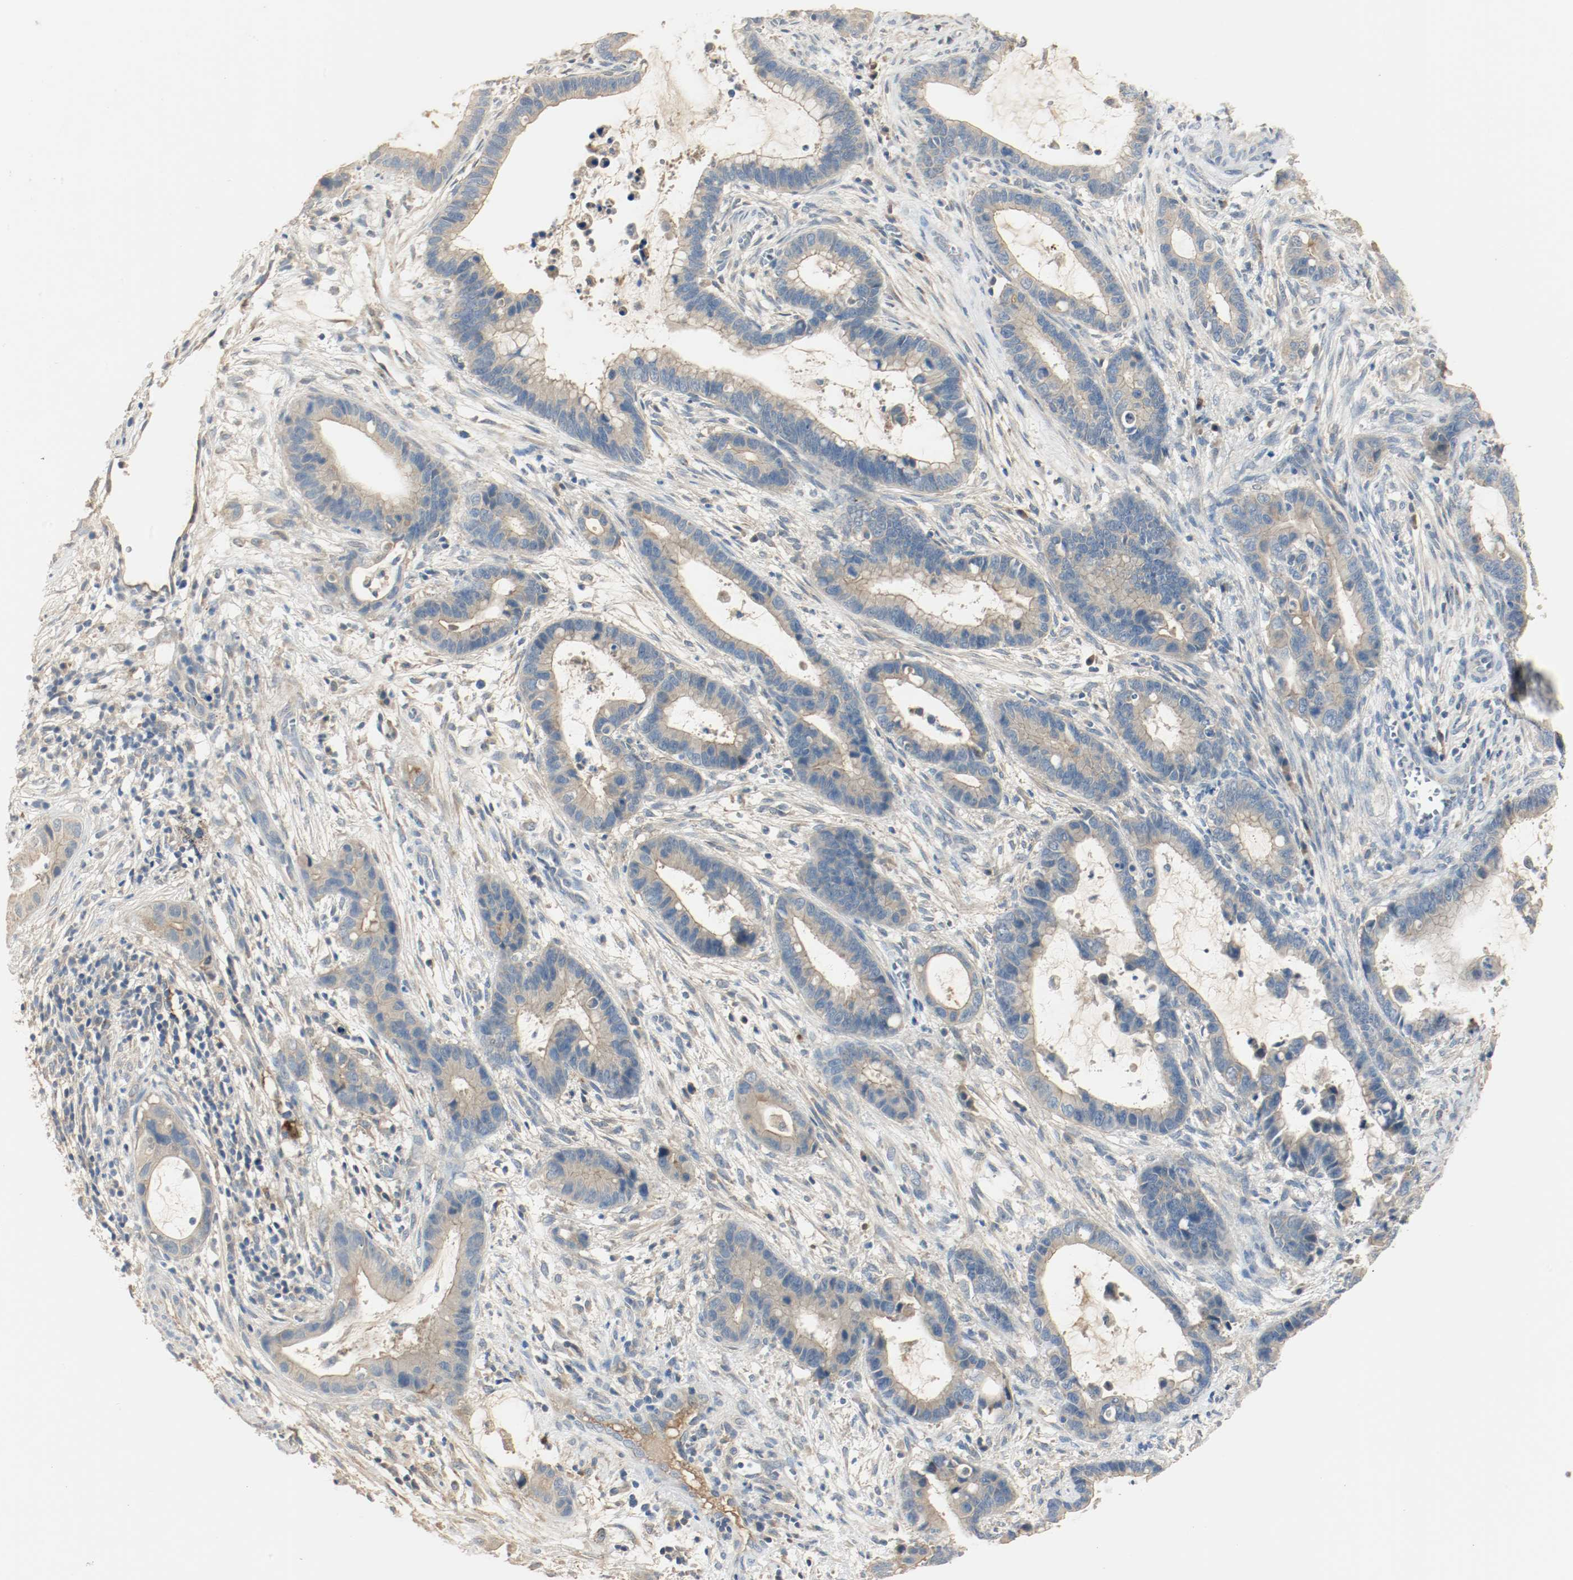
{"staining": {"intensity": "weak", "quantity": ">75%", "location": "cytoplasmic/membranous"}, "tissue": "cervical cancer", "cell_type": "Tumor cells", "image_type": "cancer", "snomed": [{"axis": "morphology", "description": "Adenocarcinoma, NOS"}, {"axis": "topography", "description": "Cervix"}], "caption": "Immunohistochemistry of cervical adenocarcinoma reveals low levels of weak cytoplasmic/membranous positivity in about >75% of tumor cells.", "gene": "MELTF", "patient": {"sex": "female", "age": 44}}